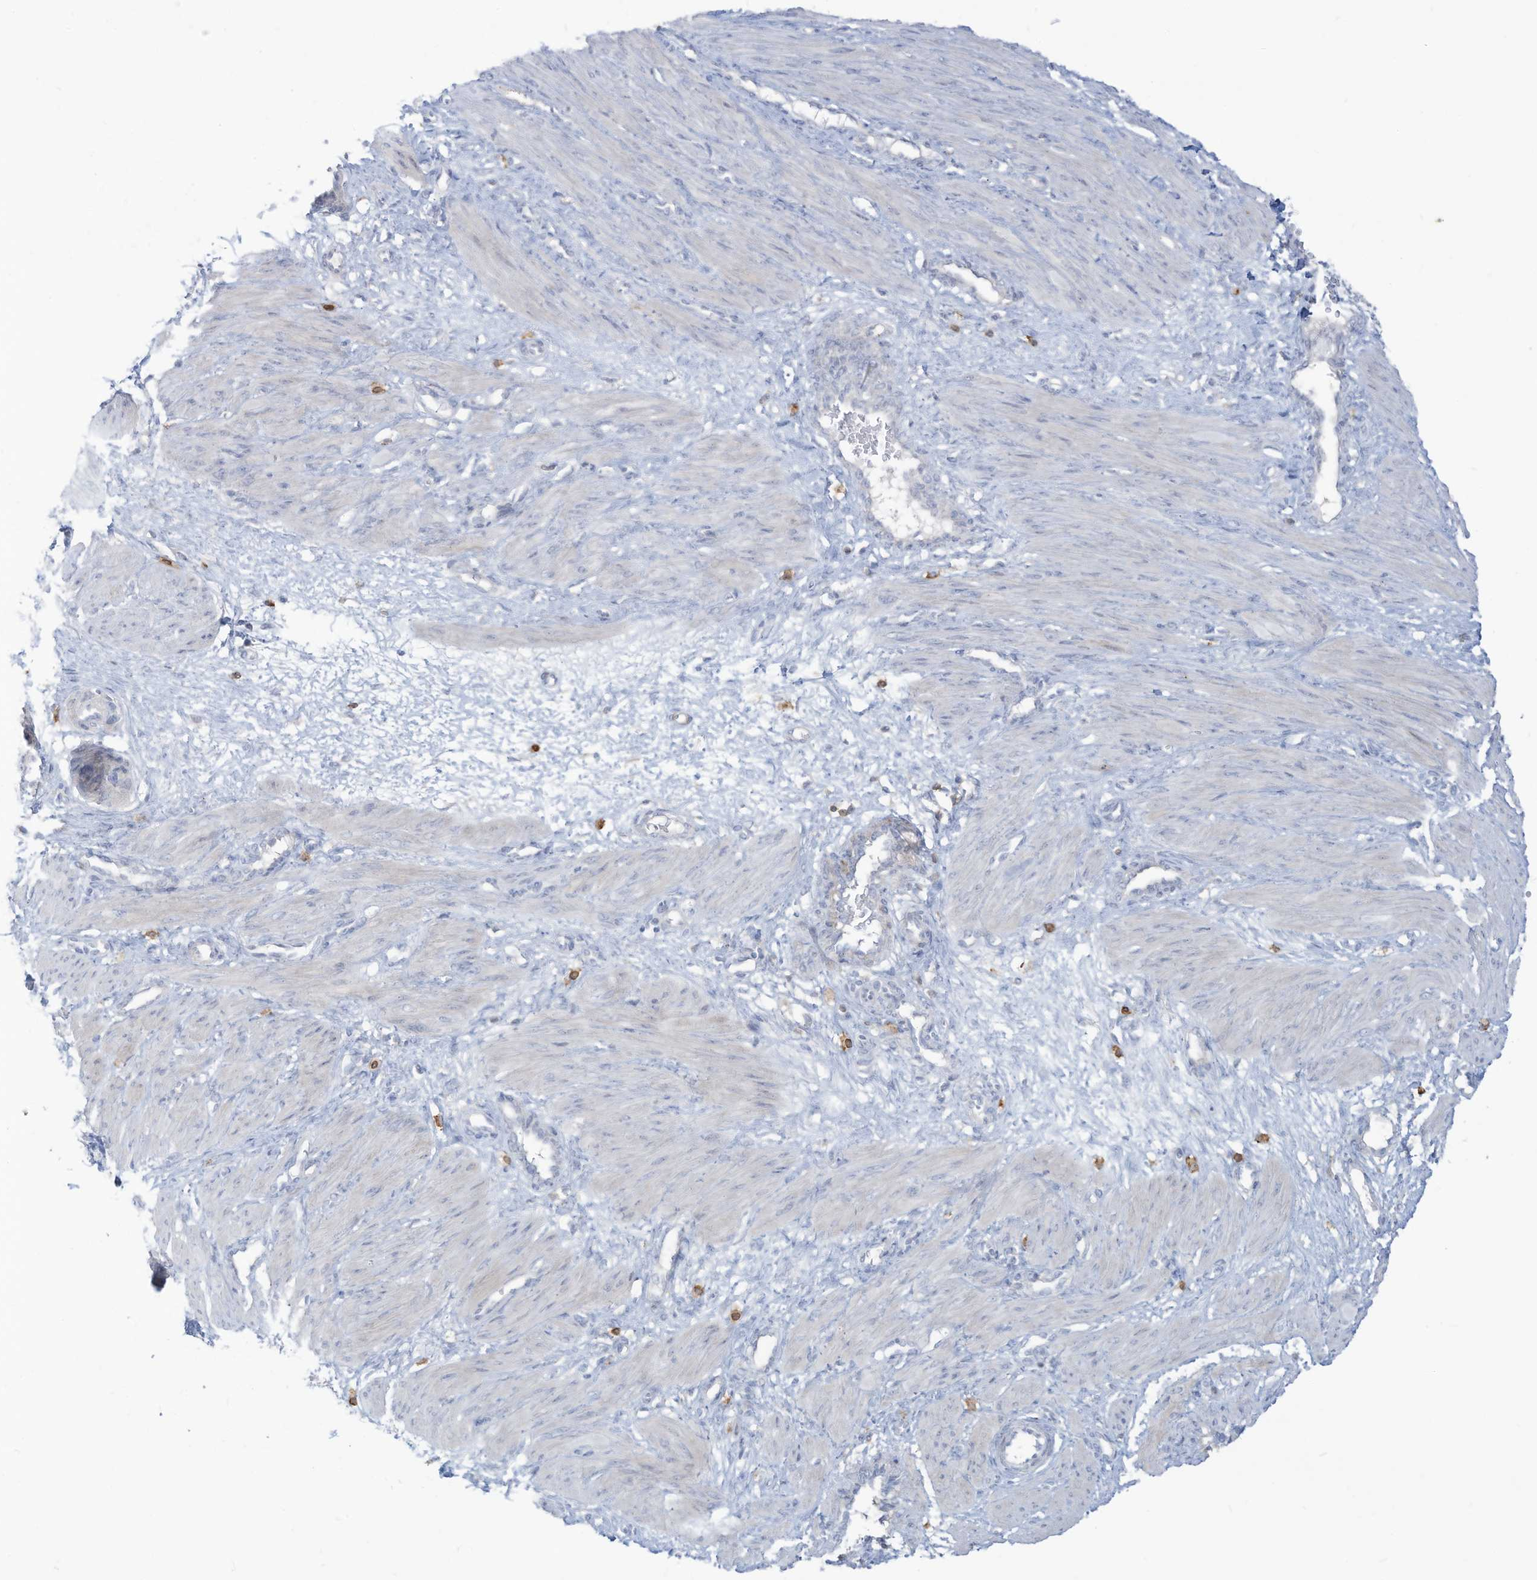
{"staining": {"intensity": "negative", "quantity": "none", "location": "none"}, "tissue": "smooth muscle", "cell_type": "Smooth muscle cells", "image_type": "normal", "snomed": [{"axis": "morphology", "description": "Normal tissue, NOS"}, {"axis": "topography", "description": "Endometrium"}], "caption": "This is a photomicrograph of IHC staining of benign smooth muscle, which shows no positivity in smooth muscle cells. (DAB immunohistochemistry (IHC) with hematoxylin counter stain).", "gene": "NOTO", "patient": {"sex": "female", "age": 33}}